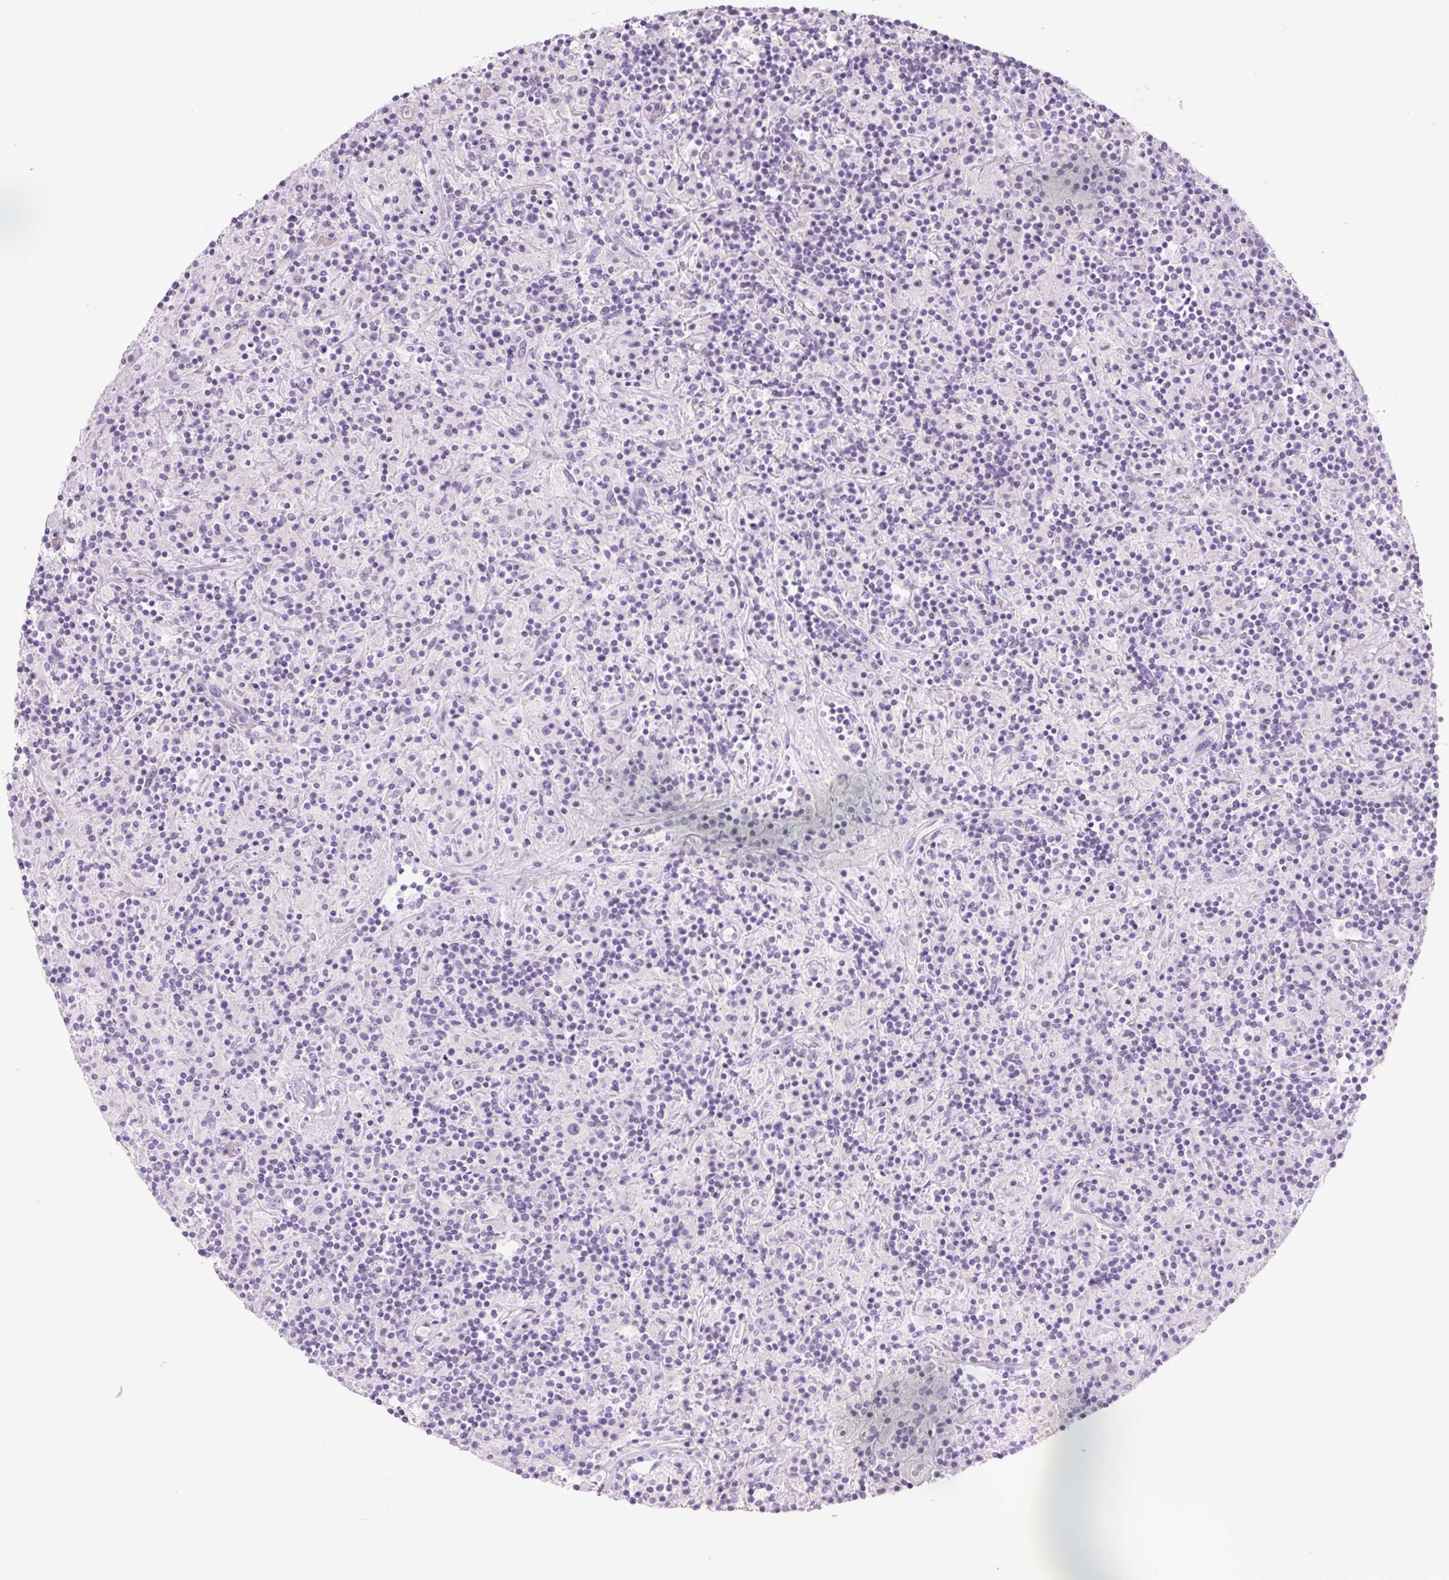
{"staining": {"intensity": "negative", "quantity": "none", "location": "none"}, "tissue": "lymphoma", "cell_type": "Tumor cells", "image_type": "cancer", "snomed": [{"axis": "morphology", "description": "Hodgkin's disease, NOS"}, {"axis": "topography", "description": "Lymph node"}], "caption": "Immunohistochemistry image of human Hodgkin's disease stained for a protein (brown), which shows no staining in tumor cells. The staining was performed using DAB to visualize the protein expression in brown, while the nuclei were stained in blue with hematoxylin (Magnification: 20x).", "gene": "COL9A2", "patient": {"sex": "male", "age": 70}}